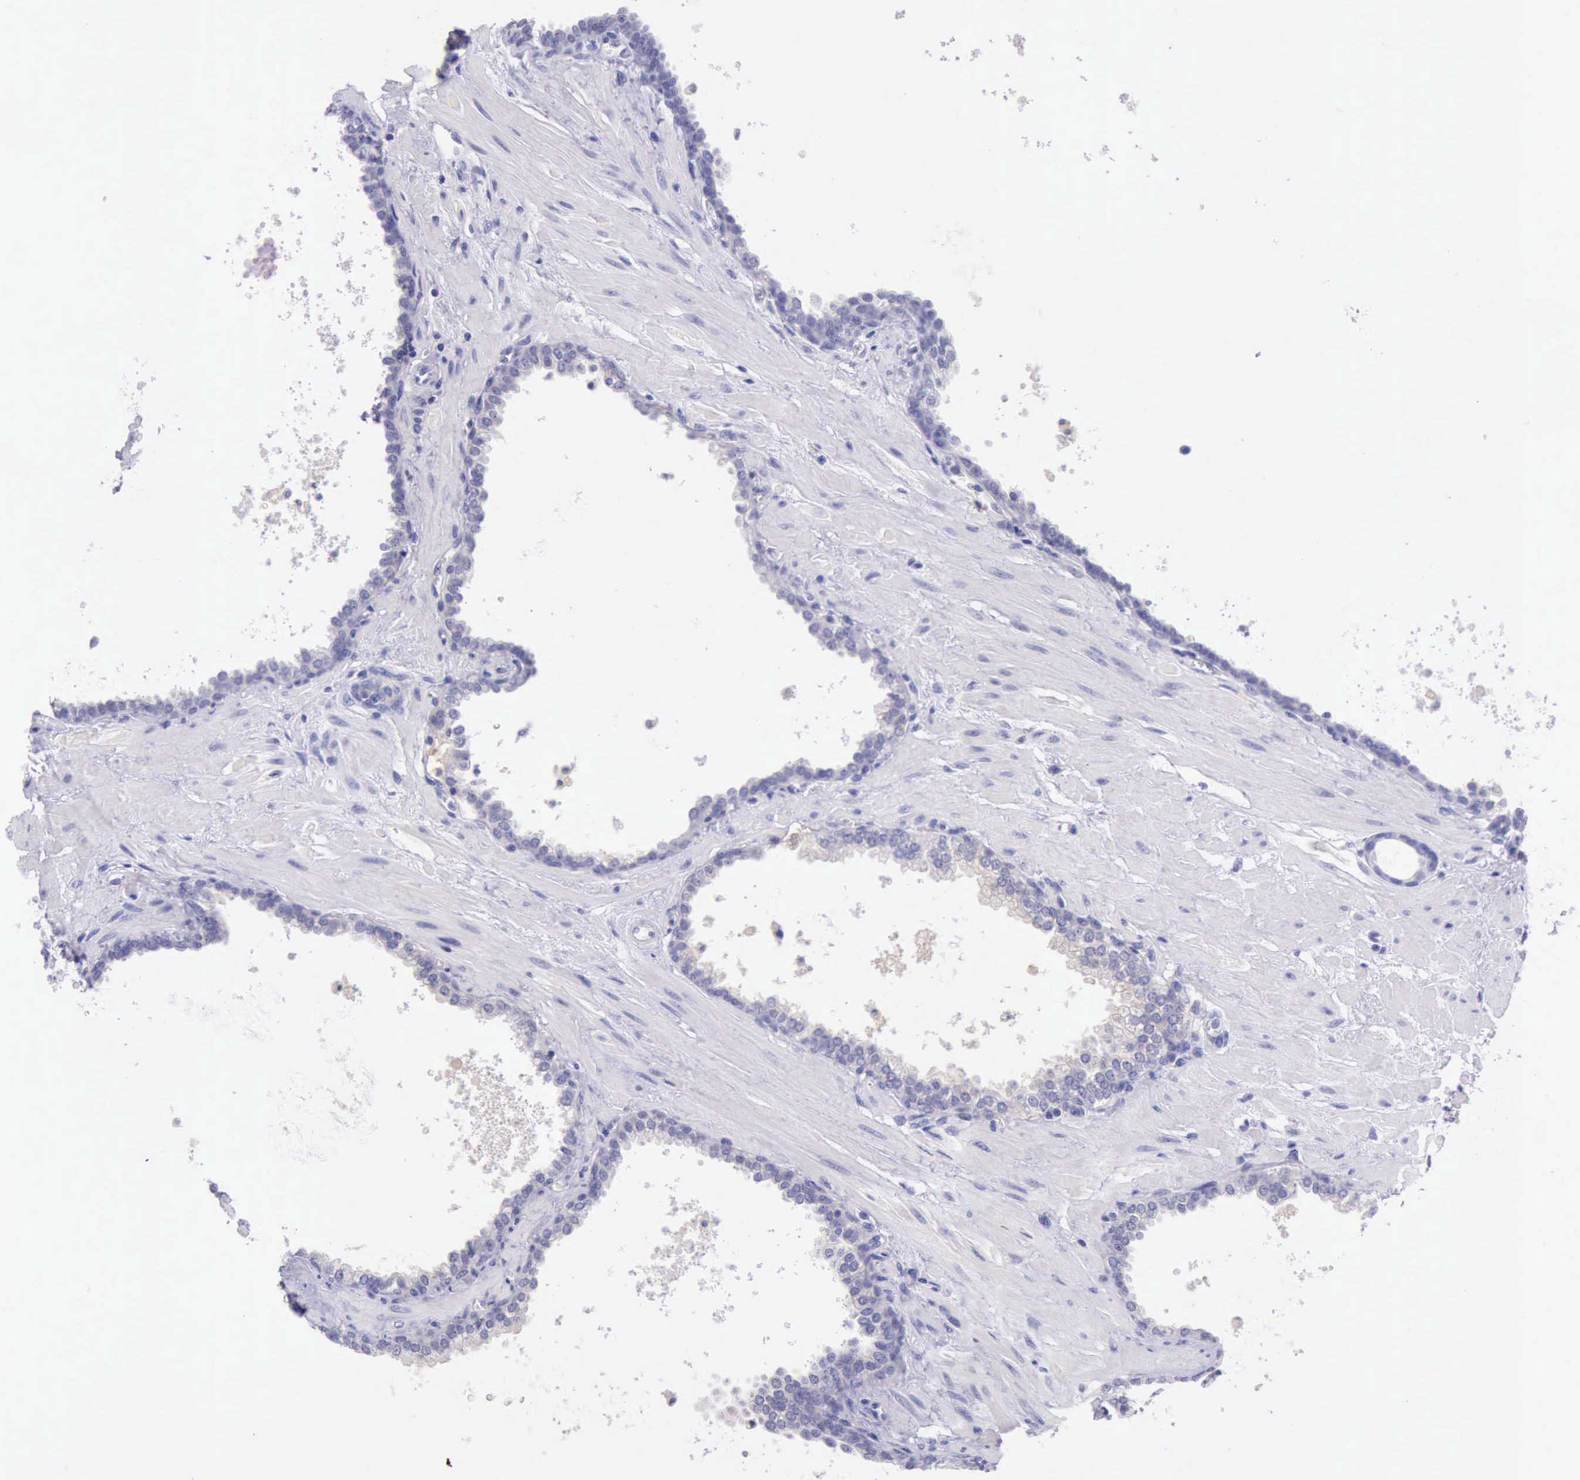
{"staining": {"intensity": "negative", "quantity": "none", "location": "none"}, "tissue": "prostate", "cell_type": "Glandular cells", "image_type": "normal", "snomed": [{"axis": "morphology", "description": "Normal tissue, NOS"}, {"axis": "topography", "description": "Prostate"}], "caption": "Protein analysis of normal prostate displays no significant staining in glandular cells.", "gene": "LRFN5", "patient": {"sex": "male", "age": 60}}